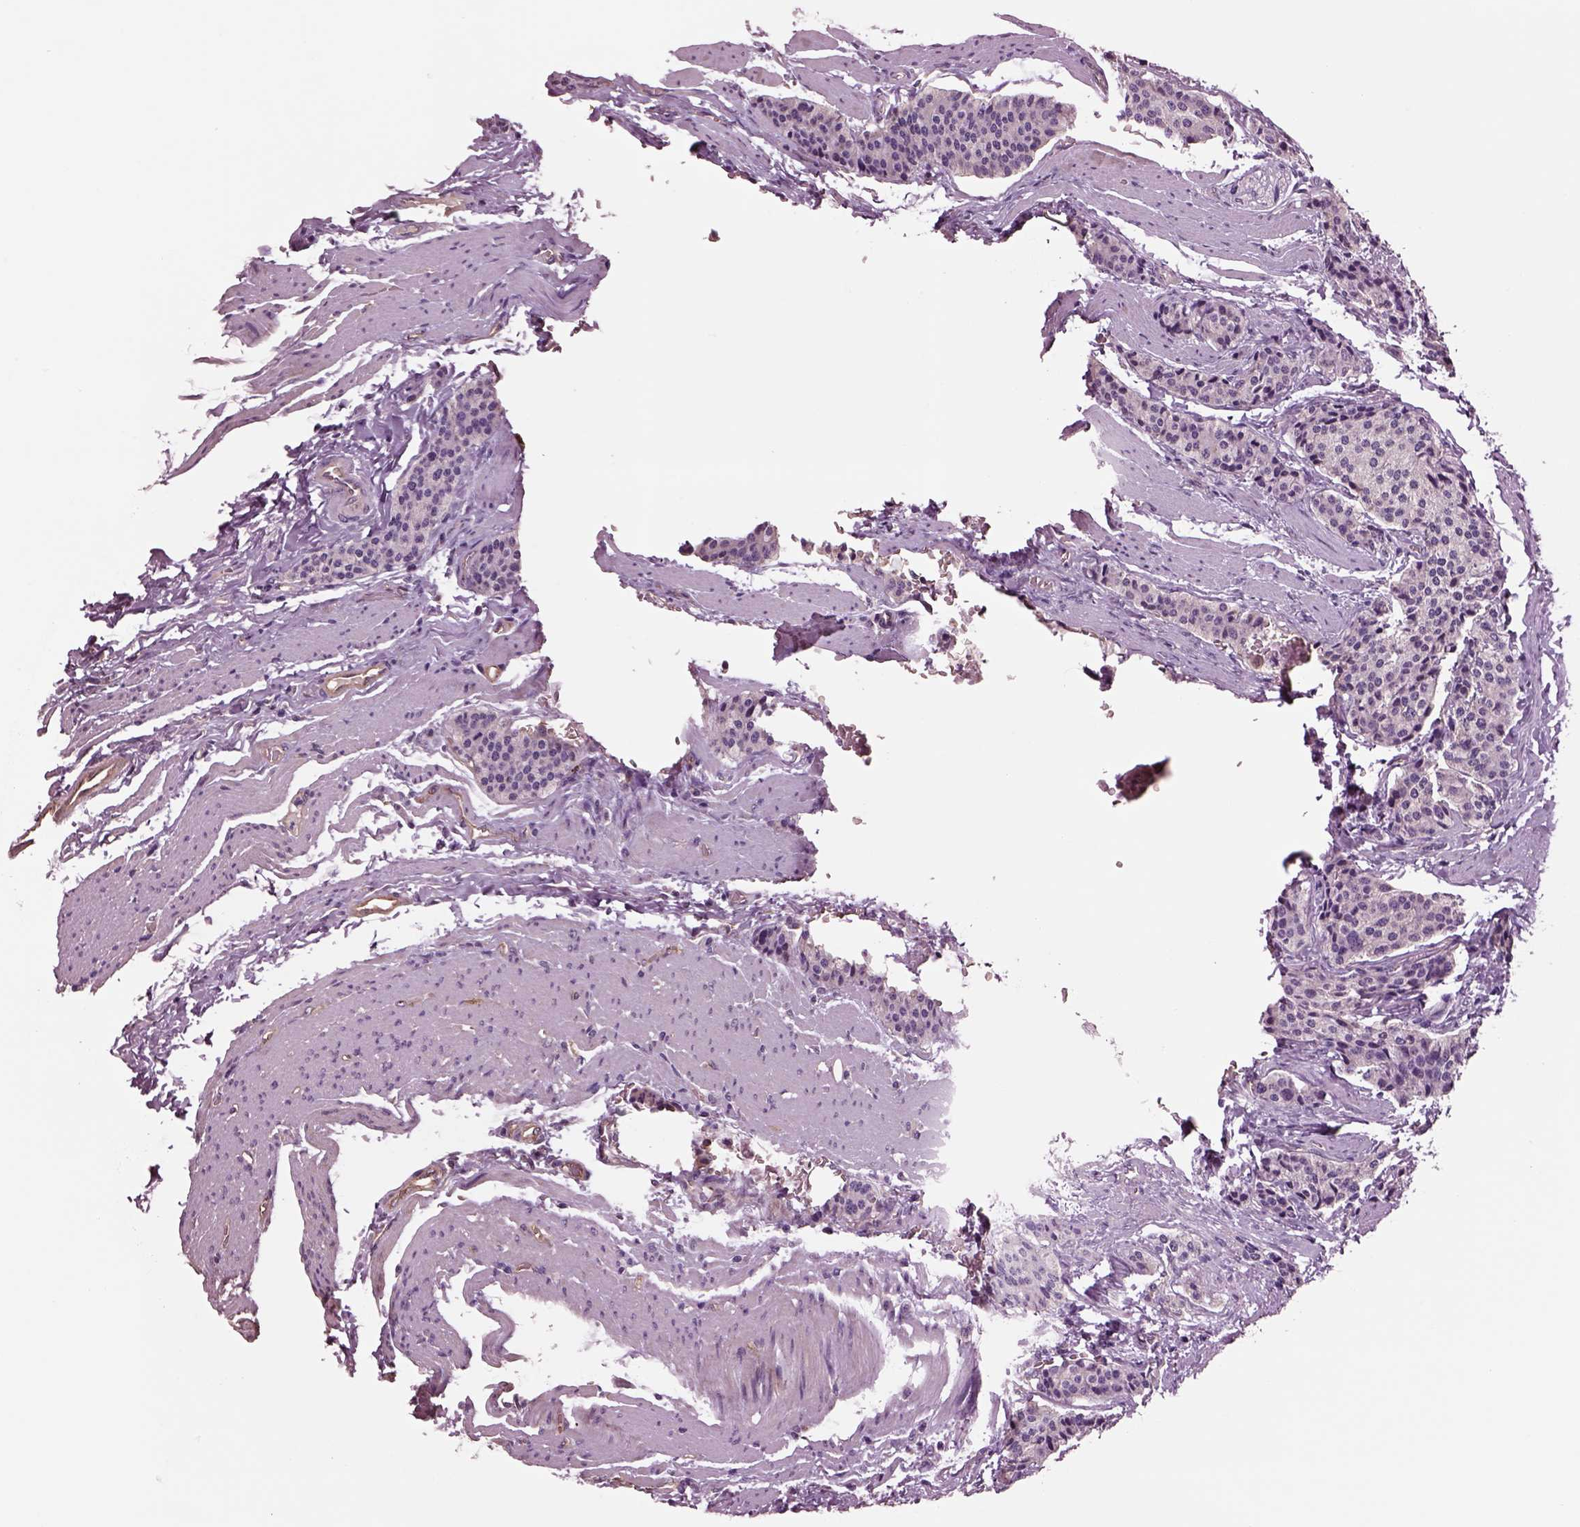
{"staining": {"intensity": "negative", "quantity": "none", "location": "none"}, "tissue": "carcinoid", "cell_type": "Tumor cells", "image_type": "cancer", "snomed": [{"axis": "morphology", "description": "Carcinoid, malignant, NOS"}, {"axis": "topography", "description": "Small intestine"}], "caption": "There is no significant staining in tumor cells of carcinoid.", "gene": "HTR1B", "patient": {"sex": "male", "age": 73}}